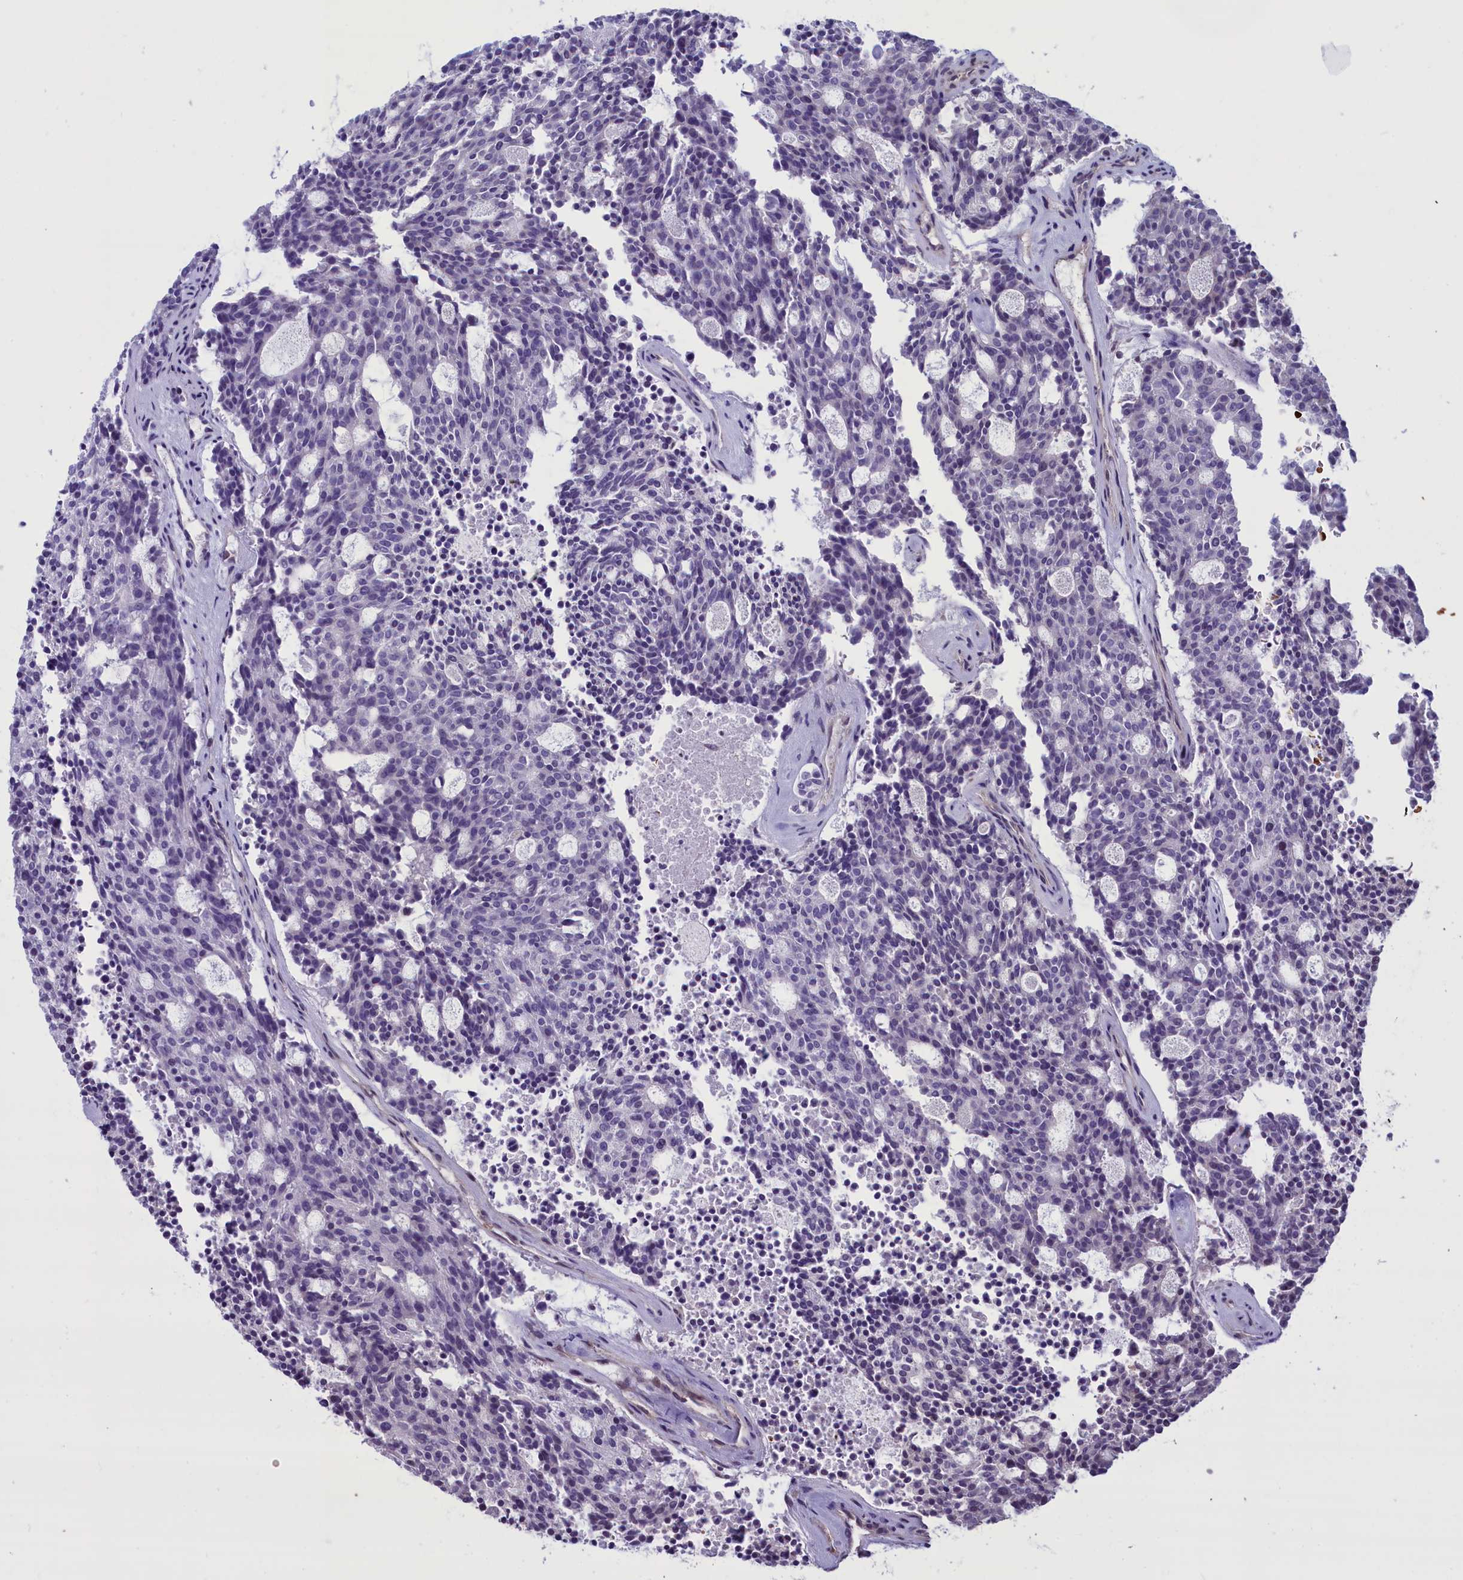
{"staining": {"intensity": "negative", "quantity": "none", "location": "none"}, "tissue": "carcinoid", "cell_type": "Tumor cells", "image_type": "cancer", "snomed": [{"axis": "morphology", "description": "Carcinoid, malignant, NOS"}, {"axis": "topography", "description": "Pancreas"}], "caption": "DAB (3,3'-diaminobenzidine) immunohistochemical staining of human carcinoid displays no significant staining in tumor cells.", "gene": "SHFL", "patient": {"sex": "female", "age": 54}}